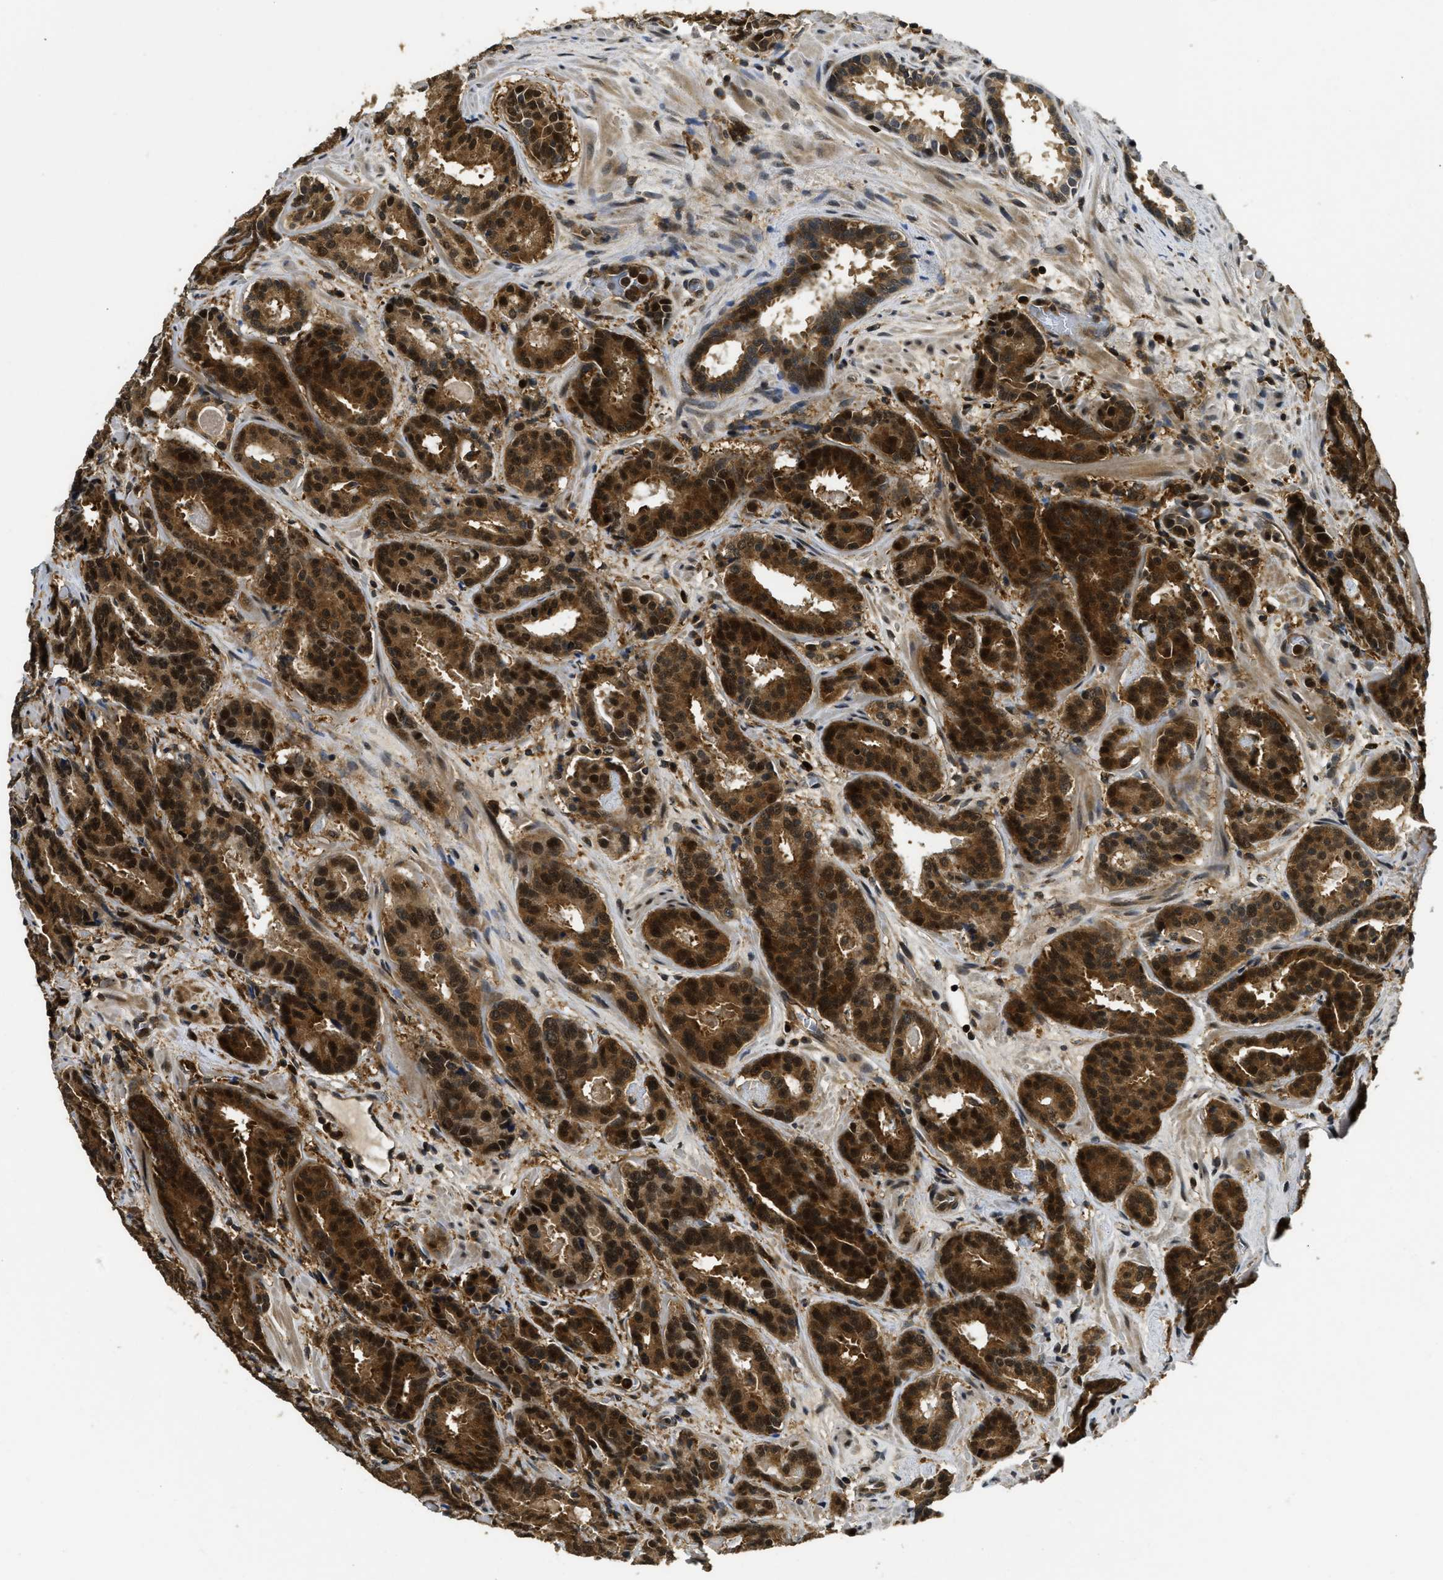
{"staining": {"intensity": "strong", "quantity": ">75%", "location": "cytoplasmic/membranous,nuclear"}, "tissue": "prostate cancer", "cell_type": "Tumor cells", "image_type": "cancer", "snomed": [{"axis": "morphology", "description": "Adenocarcinoma, Low grade"}, {"axis": "topography", "description": "Prostate"}], "caption": "This photomicrograph exhibits immunohistochemistry staining of prostate cancer (adenocarcinoma (low-grade)), with high strong cytoplasmic/membranous and nuclear expression in approximately >75% of tumor cells.", "gene": "ADSL", "patient": {"sex": "male", "age": 69}}